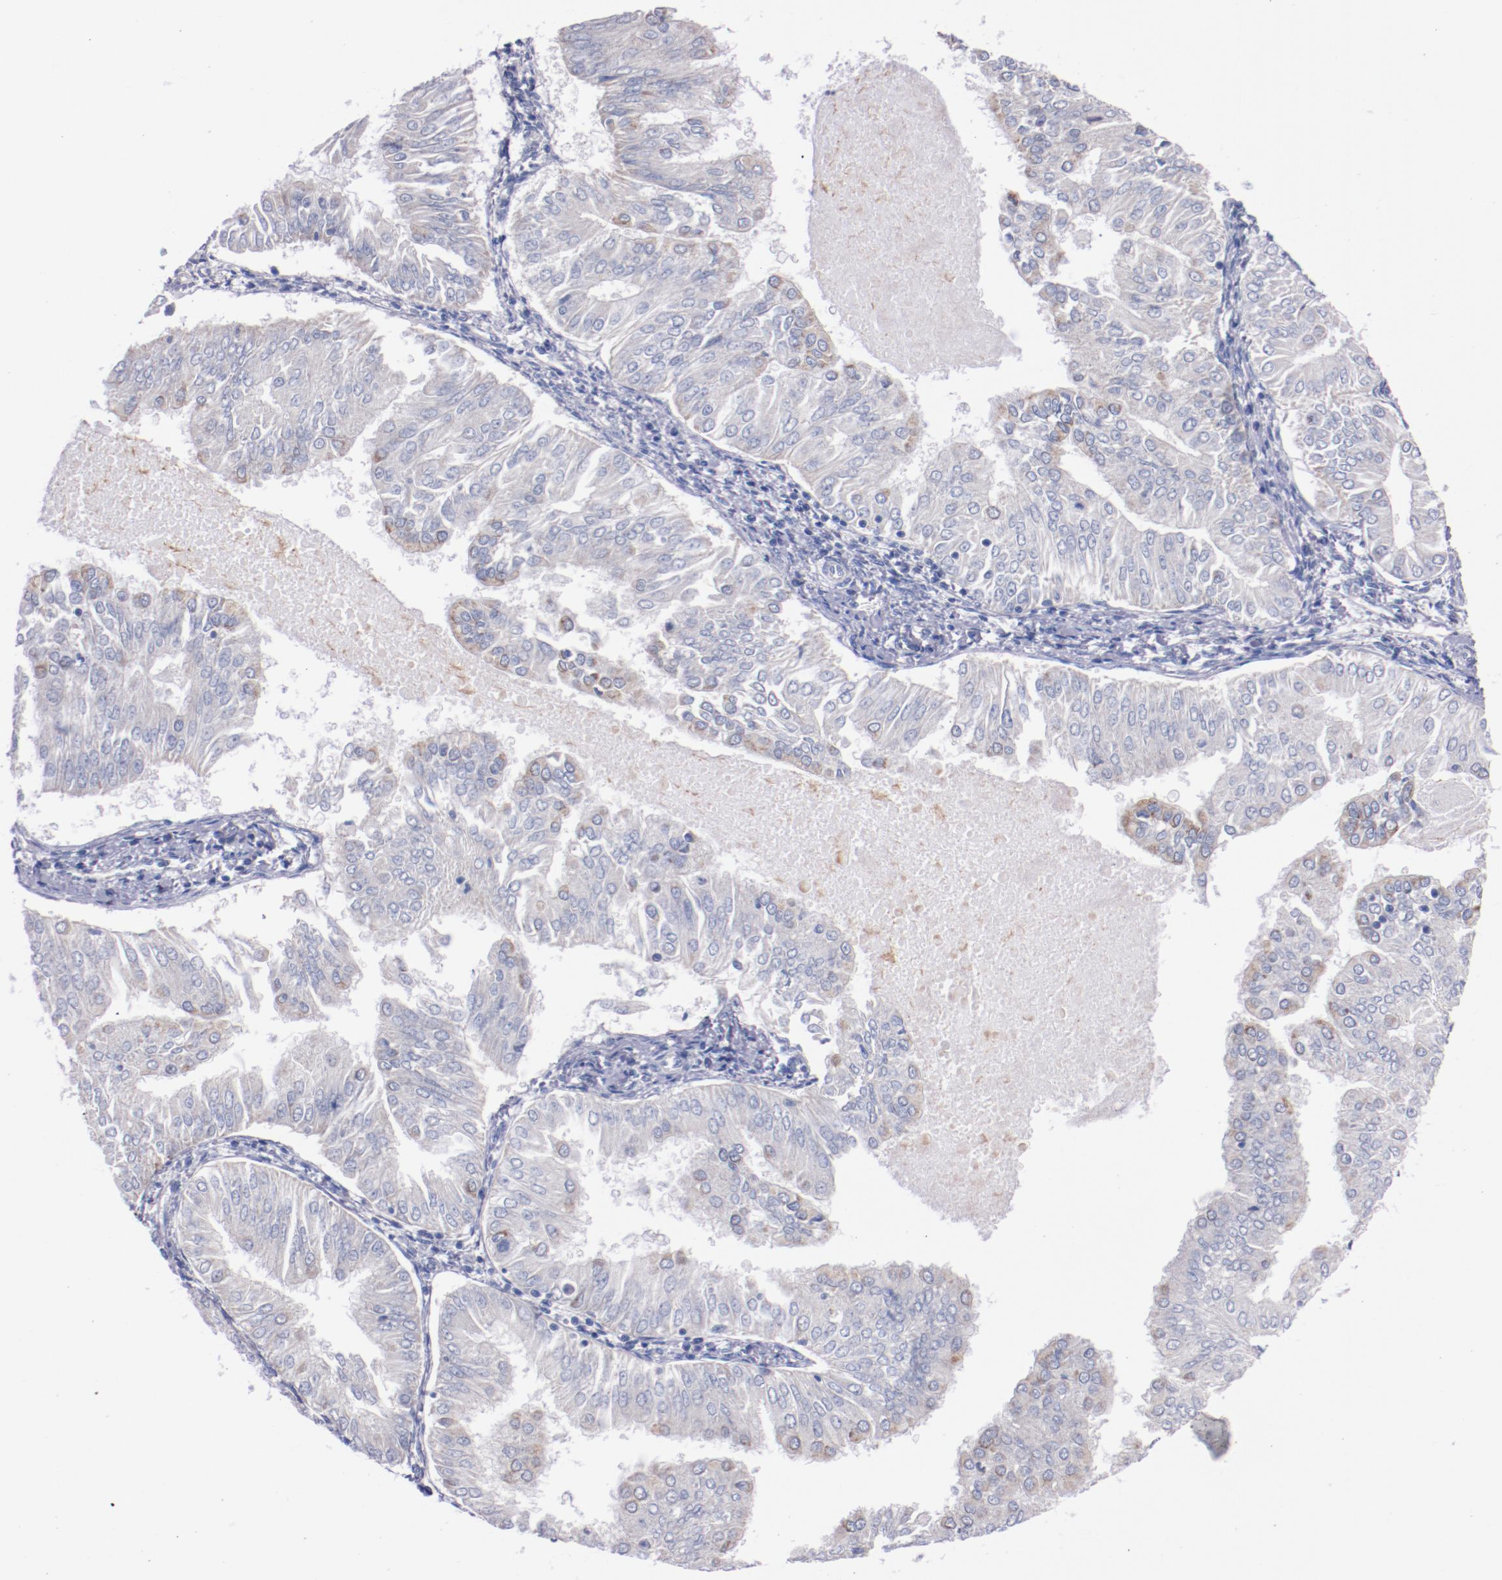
{"staining": {"intensity": "negative", "quantity": "none", "location": "none"}, "tissue": "endometrial cancer", "cell_type": "Tumor cells", "image_type": "cancer", "snomed": [{"axis": "morphology", "description": "Adenocarcinoma, NOS"}, {"axis": "topography", "description": "Endometrium"}], "caption": "Immunohistochemical staining of human endometrial cancer (adenocarcinoma) exhibits no significant positivity in tumor cells. (Brightfield microscopy of DAB immunohistochemistry at high magnification).", "gene": "CNTNAP2", "patient": {"sex": "female", "age": 53}}